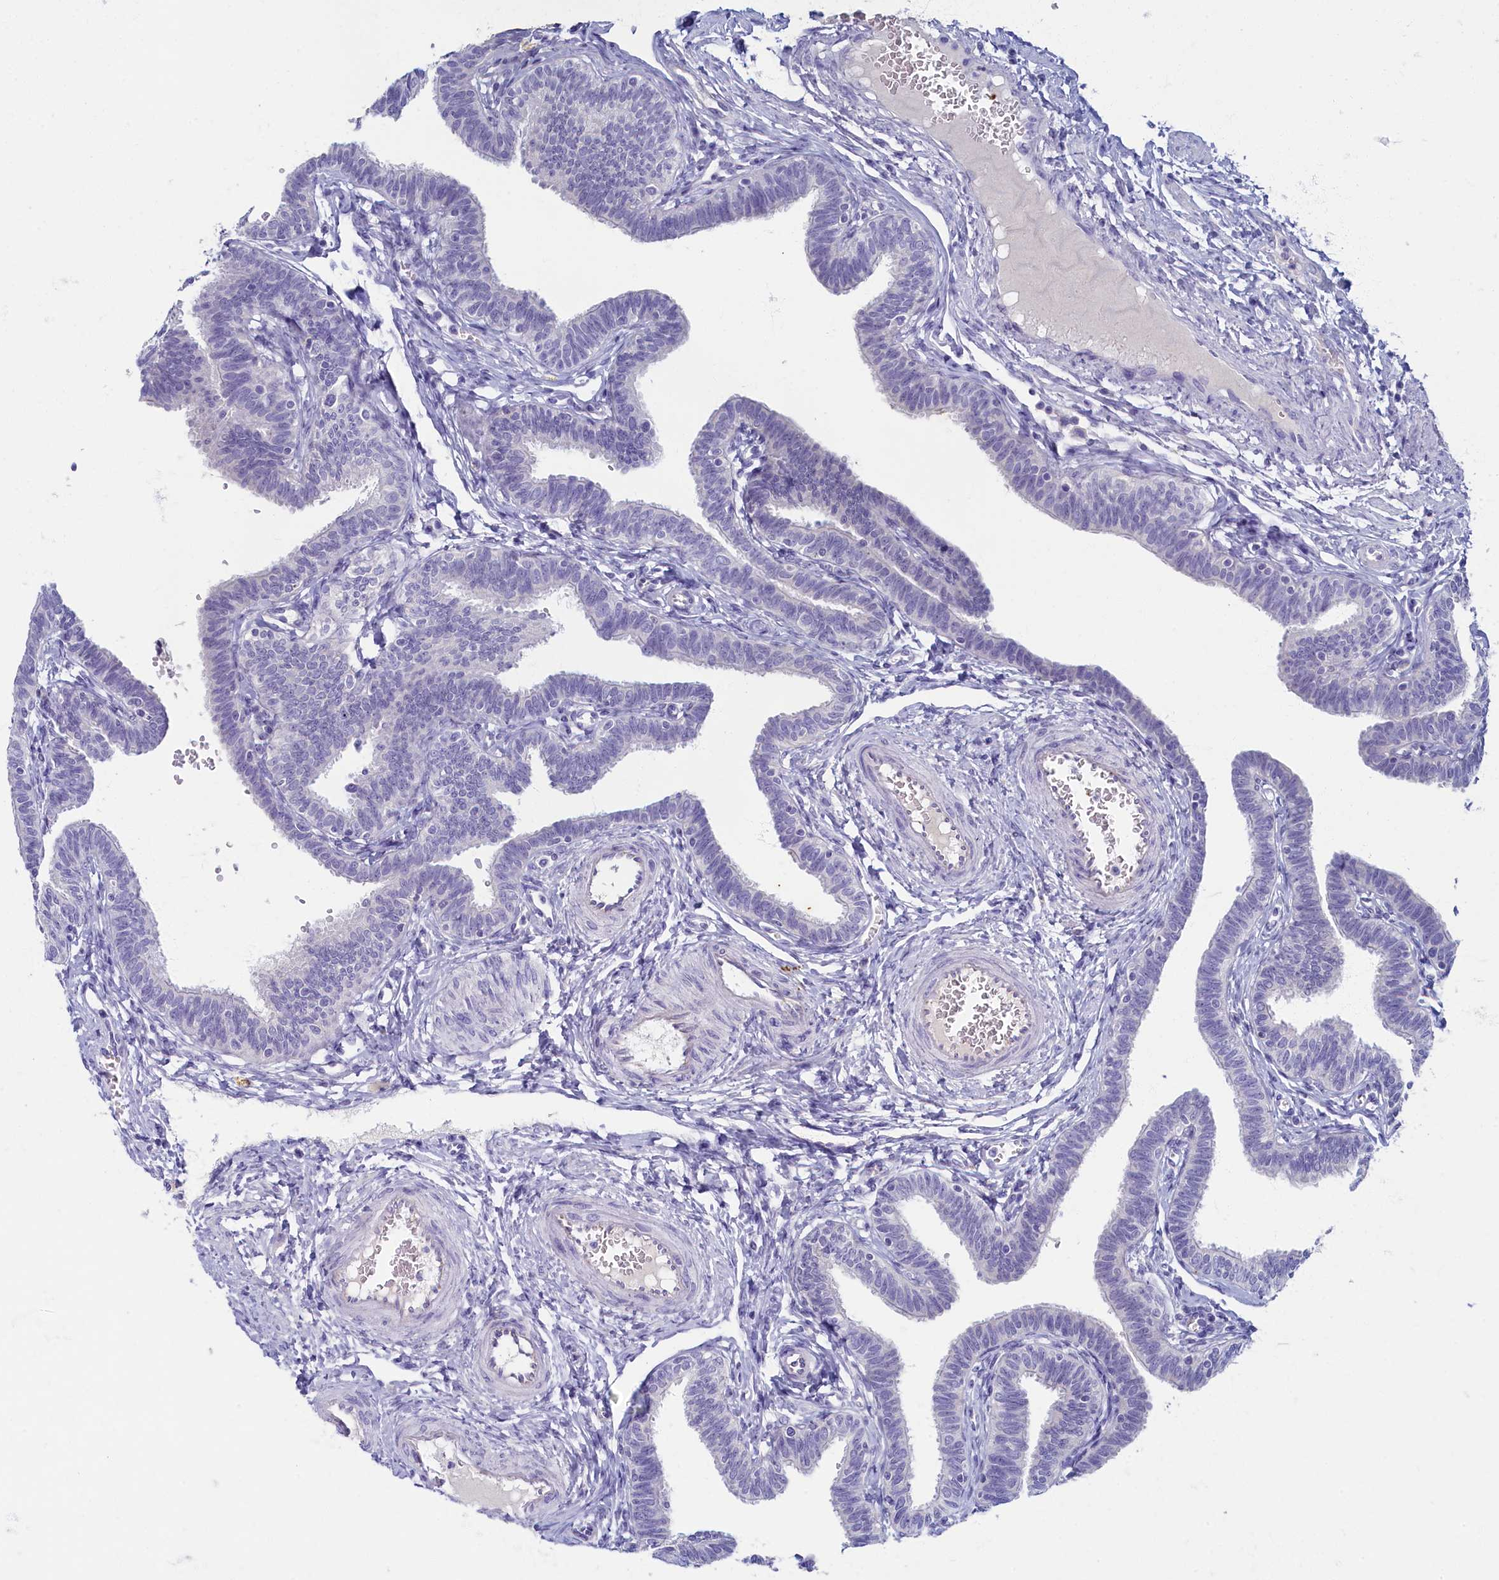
{"staining": {"intensity": "negative", "quantity": "none", "location": "none"}, "tissue": "fallopian tube", "cell_type": "Glandular cells", "image_type": "normal", "snomed": [{"axis": "morphology", "description": "Normal tissue, NOS"}, {"axis": "topography", "description": "Fallopian tube"}, {"axis": "topography", "description": "Ovary"}], "caption": "Micrograph shows no protein staining in glandular cells of unremarkable fallopian tube.", "gene": "OCIAD2", "patient": {"sex": "female", "age": 23}}